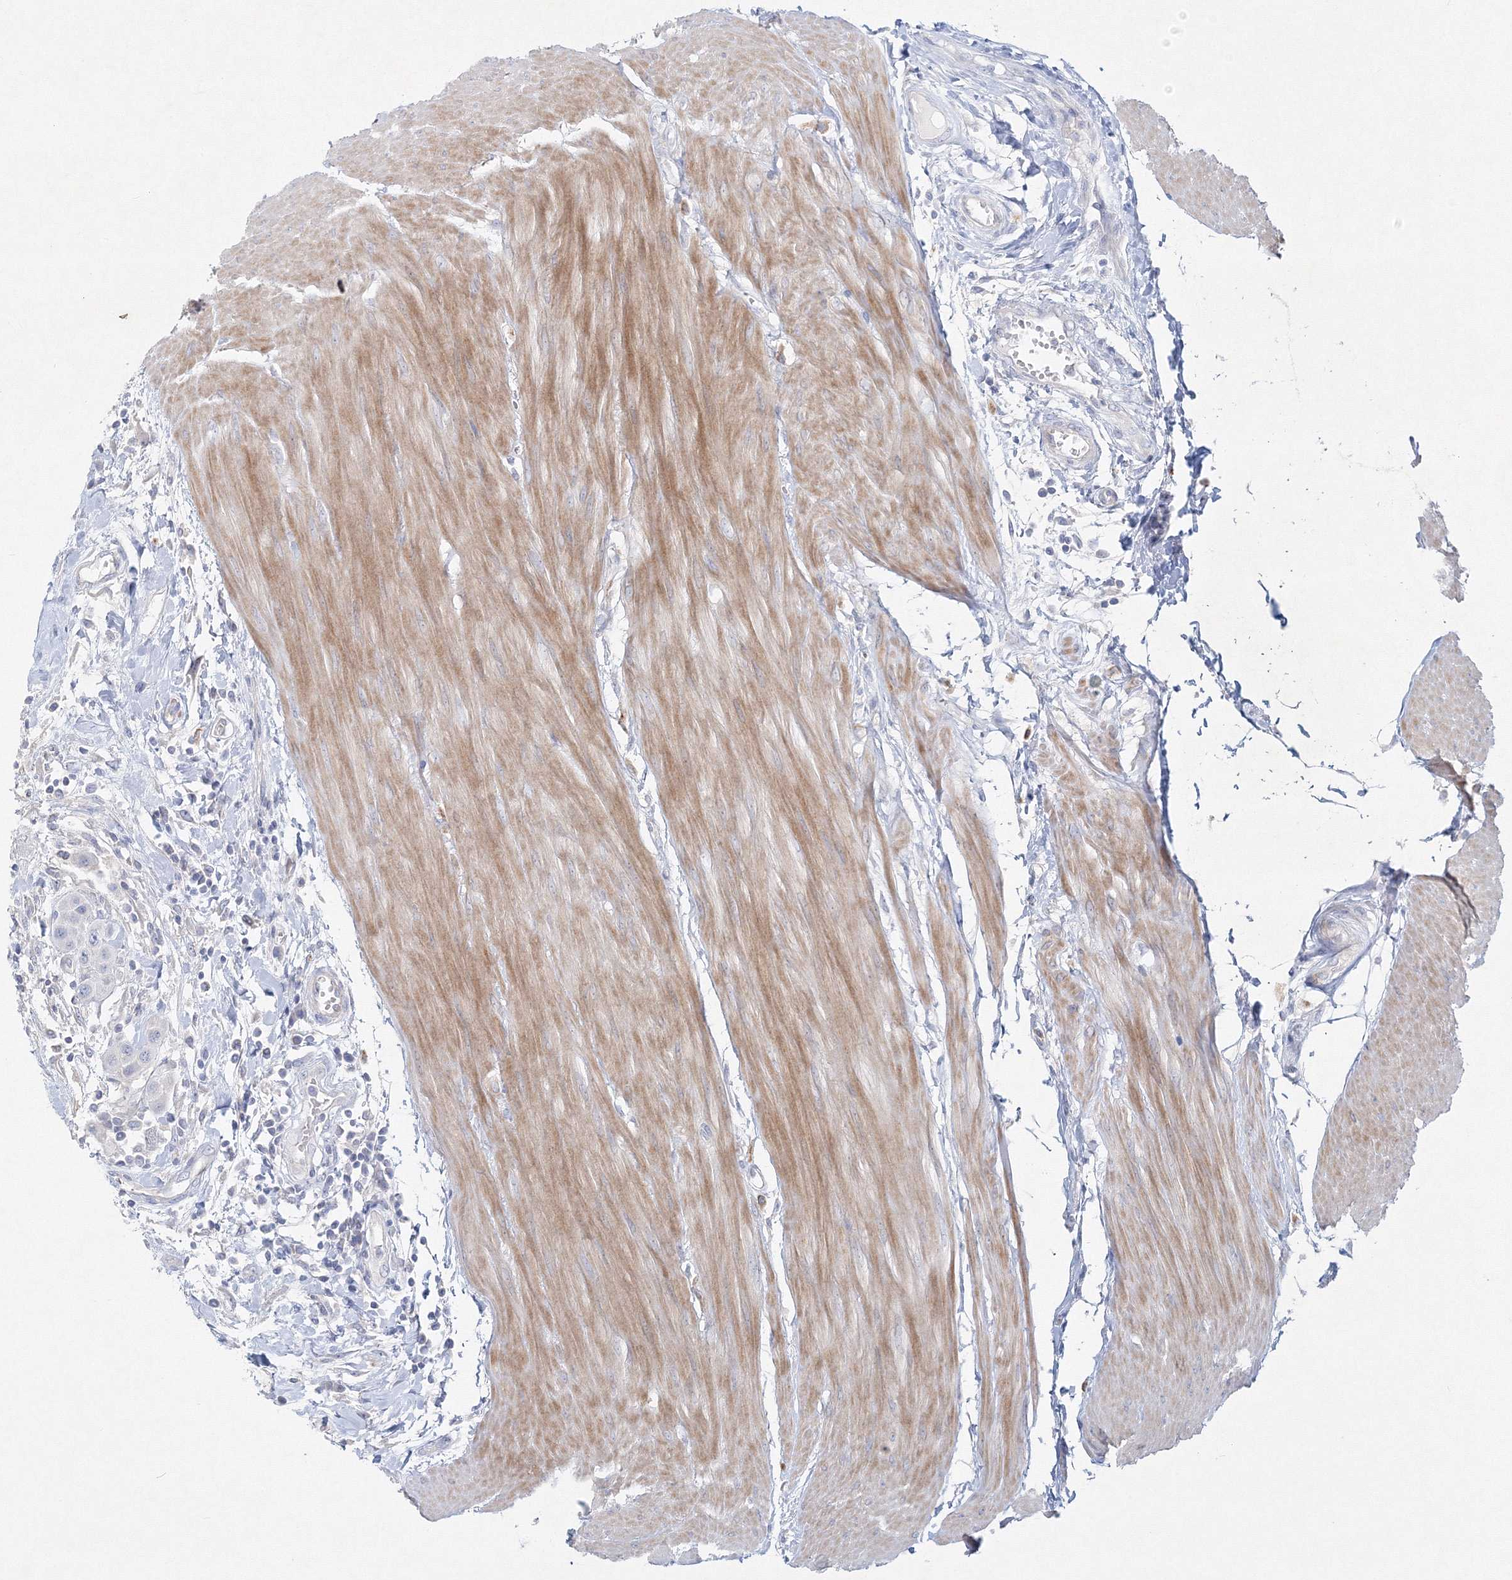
{"staining": {"intensity": "negative", "quantity": "none", "location": "none"}, "tissue": "urothelial cancer", "cell_type": "Tumor cells", "image_type": "cancer", "snomed": [{"axis": "morphology", "description": "Urothelial carcinoma, High grade"}, {"axis": "topography", "description": "Urinary bladder"}], "caption": "Photomicrograph shows no protein staining in tumor cells of urothelial cancer tissue. Brightfield microscopy of immunohistochemistry stained with DAB (3,3'-diaminobenzidine) (brown) and hematoxylin (blue), captured at high magnification.", "gene": "DNAH1", "patient": {"sex": "male", "age": 50}}